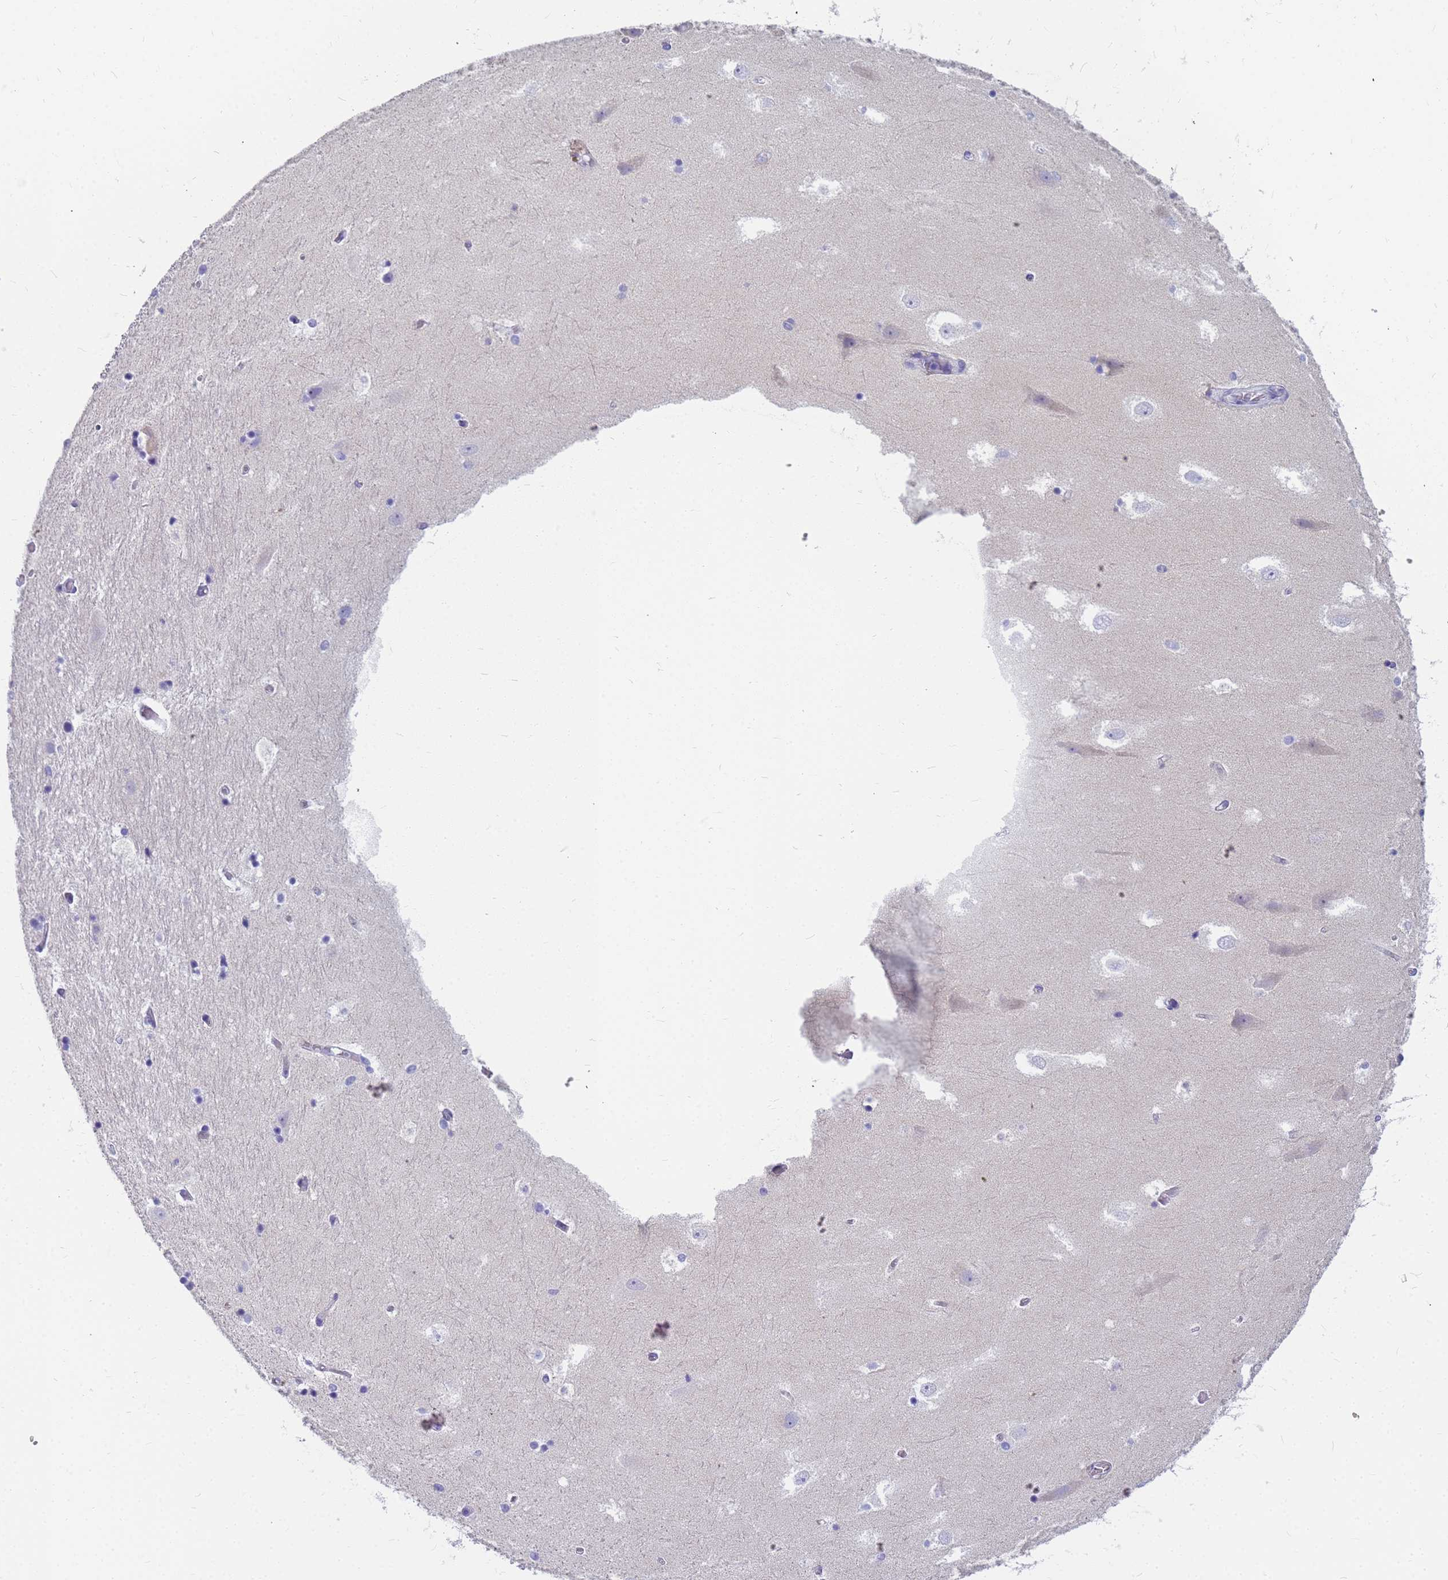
{"staining": {"intensity": "negative", "quantity": "none", "location": "none"}, "tissue": "hippocampus", "cell_type": "Glial cells", "image_type": "normal", "snomed": [{"axis": "morphology", "description": "Normal tissue, NOS"}, {"axis": "topography", "description": "Hippocampus"}], "caption": "High magnification brightfield microscopy of normal hippocampus stained with DAB (3,3'-diaminobenzidine) (brown) and counterstained with hematoxylin (blue): glial cells show no significant expression.", "gene": "RNASE2", "patient": {"sex": "female", "age": 52}}